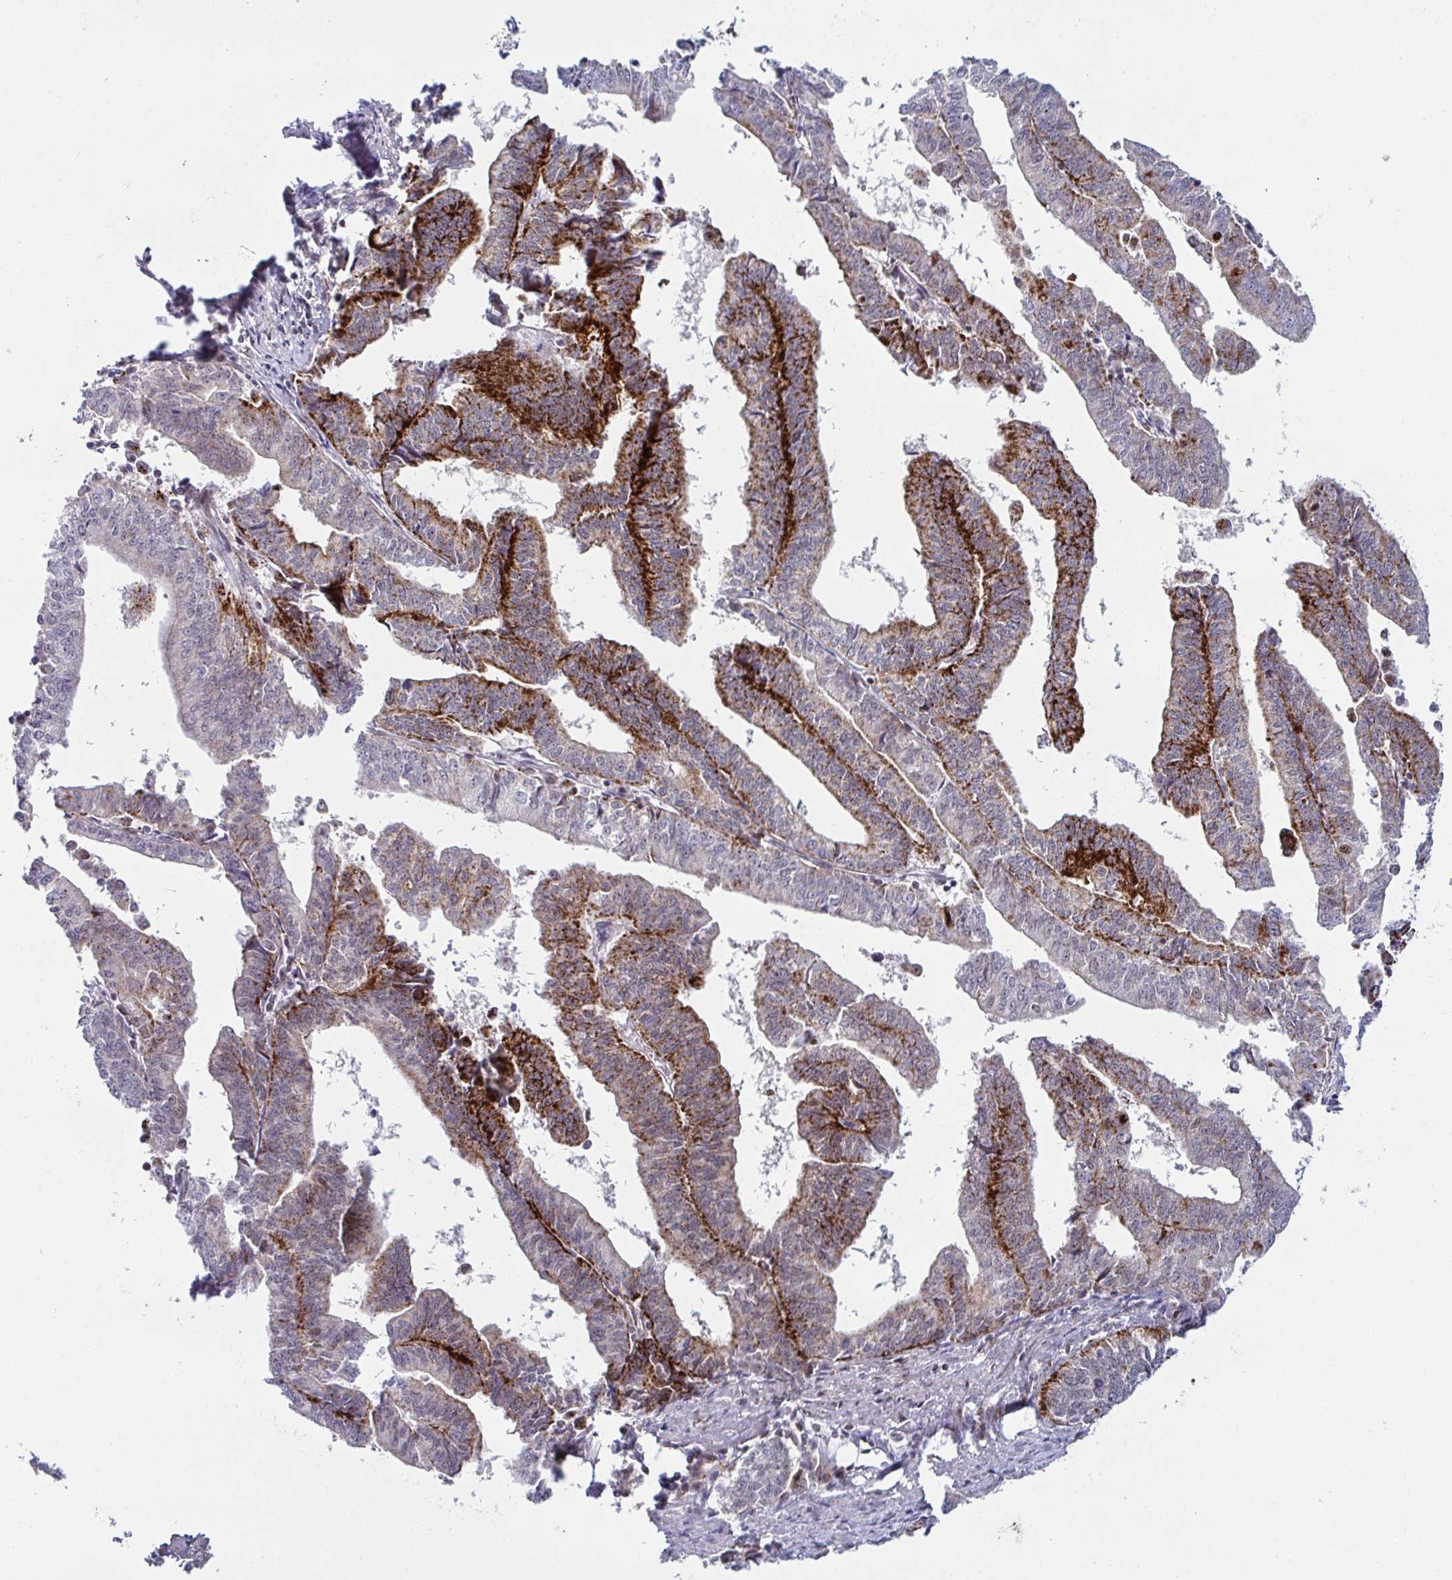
{"staining": {"intensity": "strong", "quantity": ">75%", "location": "cytoplasmic/membranous"}, "tissue": "endometrial cancer", "cell_type": "Tumor cells", "image_type": "cancer", "snomed": [{"axis": "morphology", "description": "Adenocarcinoma, NOS"}, {"axis": "topography", "description": "Endometrium"}], "caption": "A brown stain highlights strong cytoplasmic/membranous positivity of a protein in endometrial cancer (adenocarcinoma) tumor cells.", "gene": "DZIP1", "patient": {"sex": "female", "age": 65}}